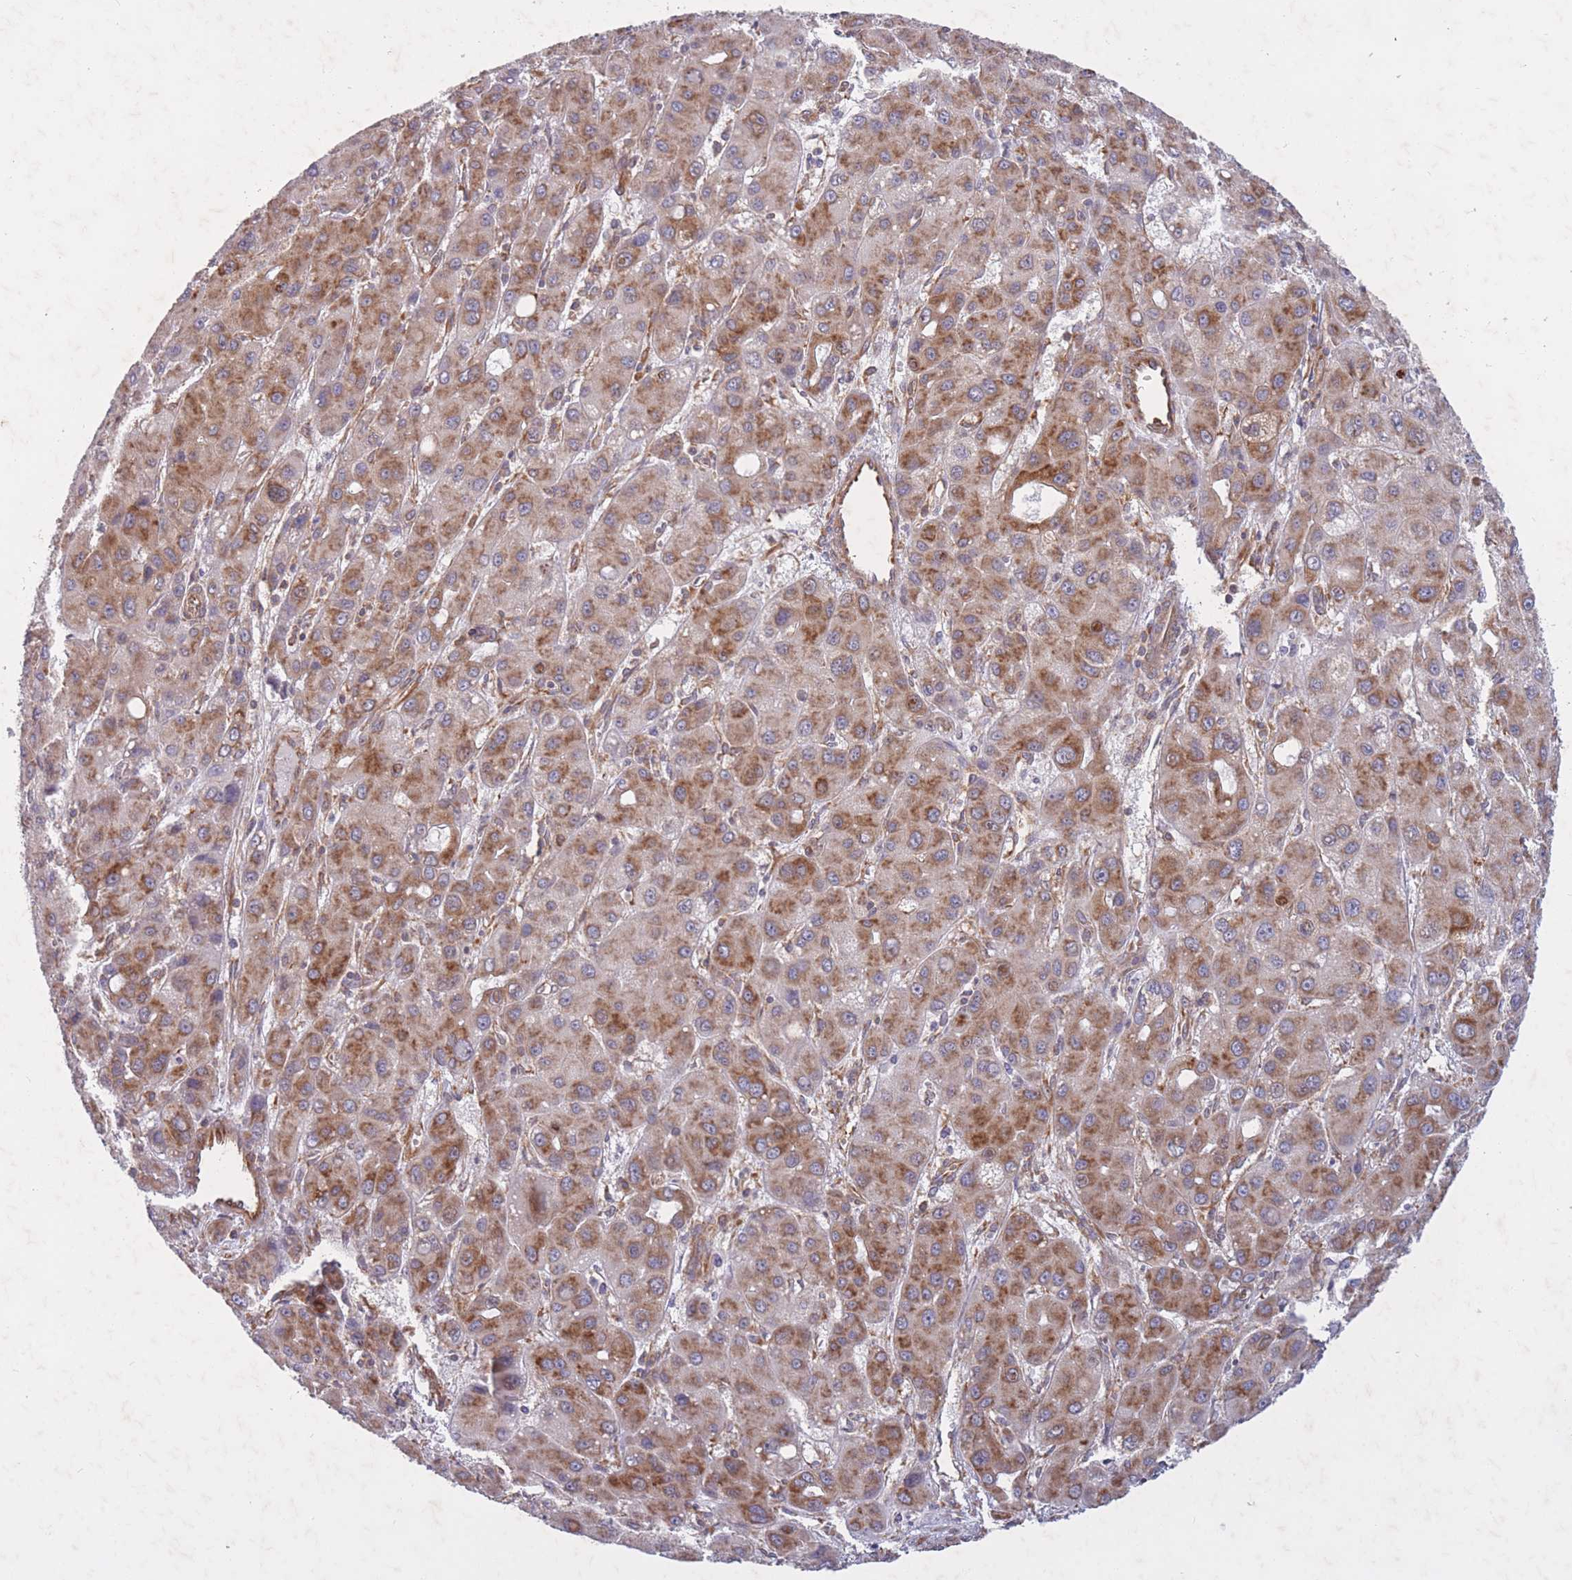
{"staining": {"intensity": "moderate", "quantity": ">75%", "location": "cytoplasmic/membranous"}, "tissue": "liver cancer", "cell_type": "Tumor cells", "image_type": "cancer", "snomed": [{"axis": "morphology", "description": "Carcinoma, Hepatocellular, NOS"}, {"axis": "topography", "description": "Liver"}], "caption": "Immunohistochemical staining of liver cancer (hepatocellular carcinoma) shows moderate cytoplasmic/membranous protein expression in approximately >75% of tumor cells.", "gene": "CCDC124", "patient": {"sex": "male", "age": 55}}